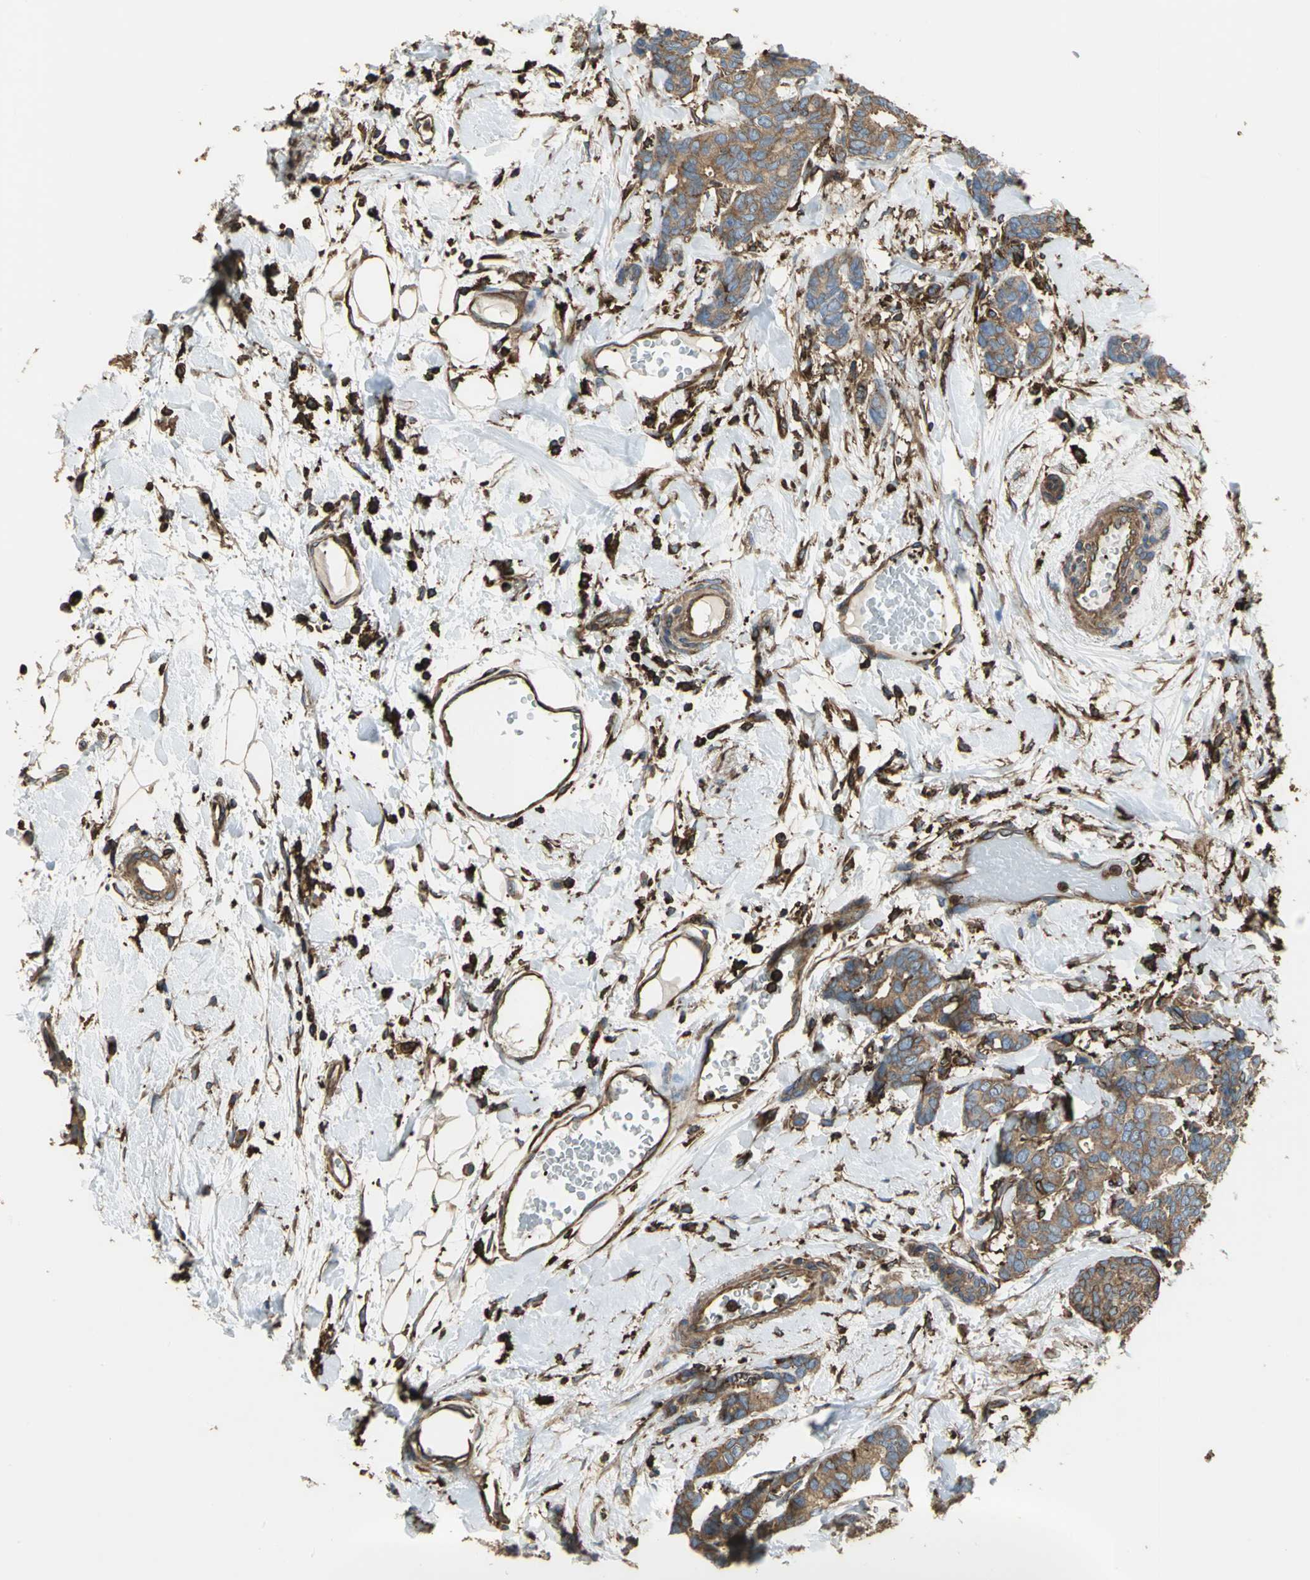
{"staining": {"intensity": "moderate", "quantity": ">75%", "location": "cytoplasmic/membranous"}, "tissue": "breast cancer", "cell_type": "Tumor cells", "image_type": "cancer", "snomed": [{"axis": "morphology", "description": "Duct carcinoma"}, {"axis": "topography", "description": "Breast"}], "caption": "Immunohistochemical staining of breast intraductal carcinoma reveals medium levels of moderate cytoplasmic/membranous protein expression in approximately >75% of tumor cells.", "gene": "TLN1", "patient": {"sex": "female", "age": 87}}